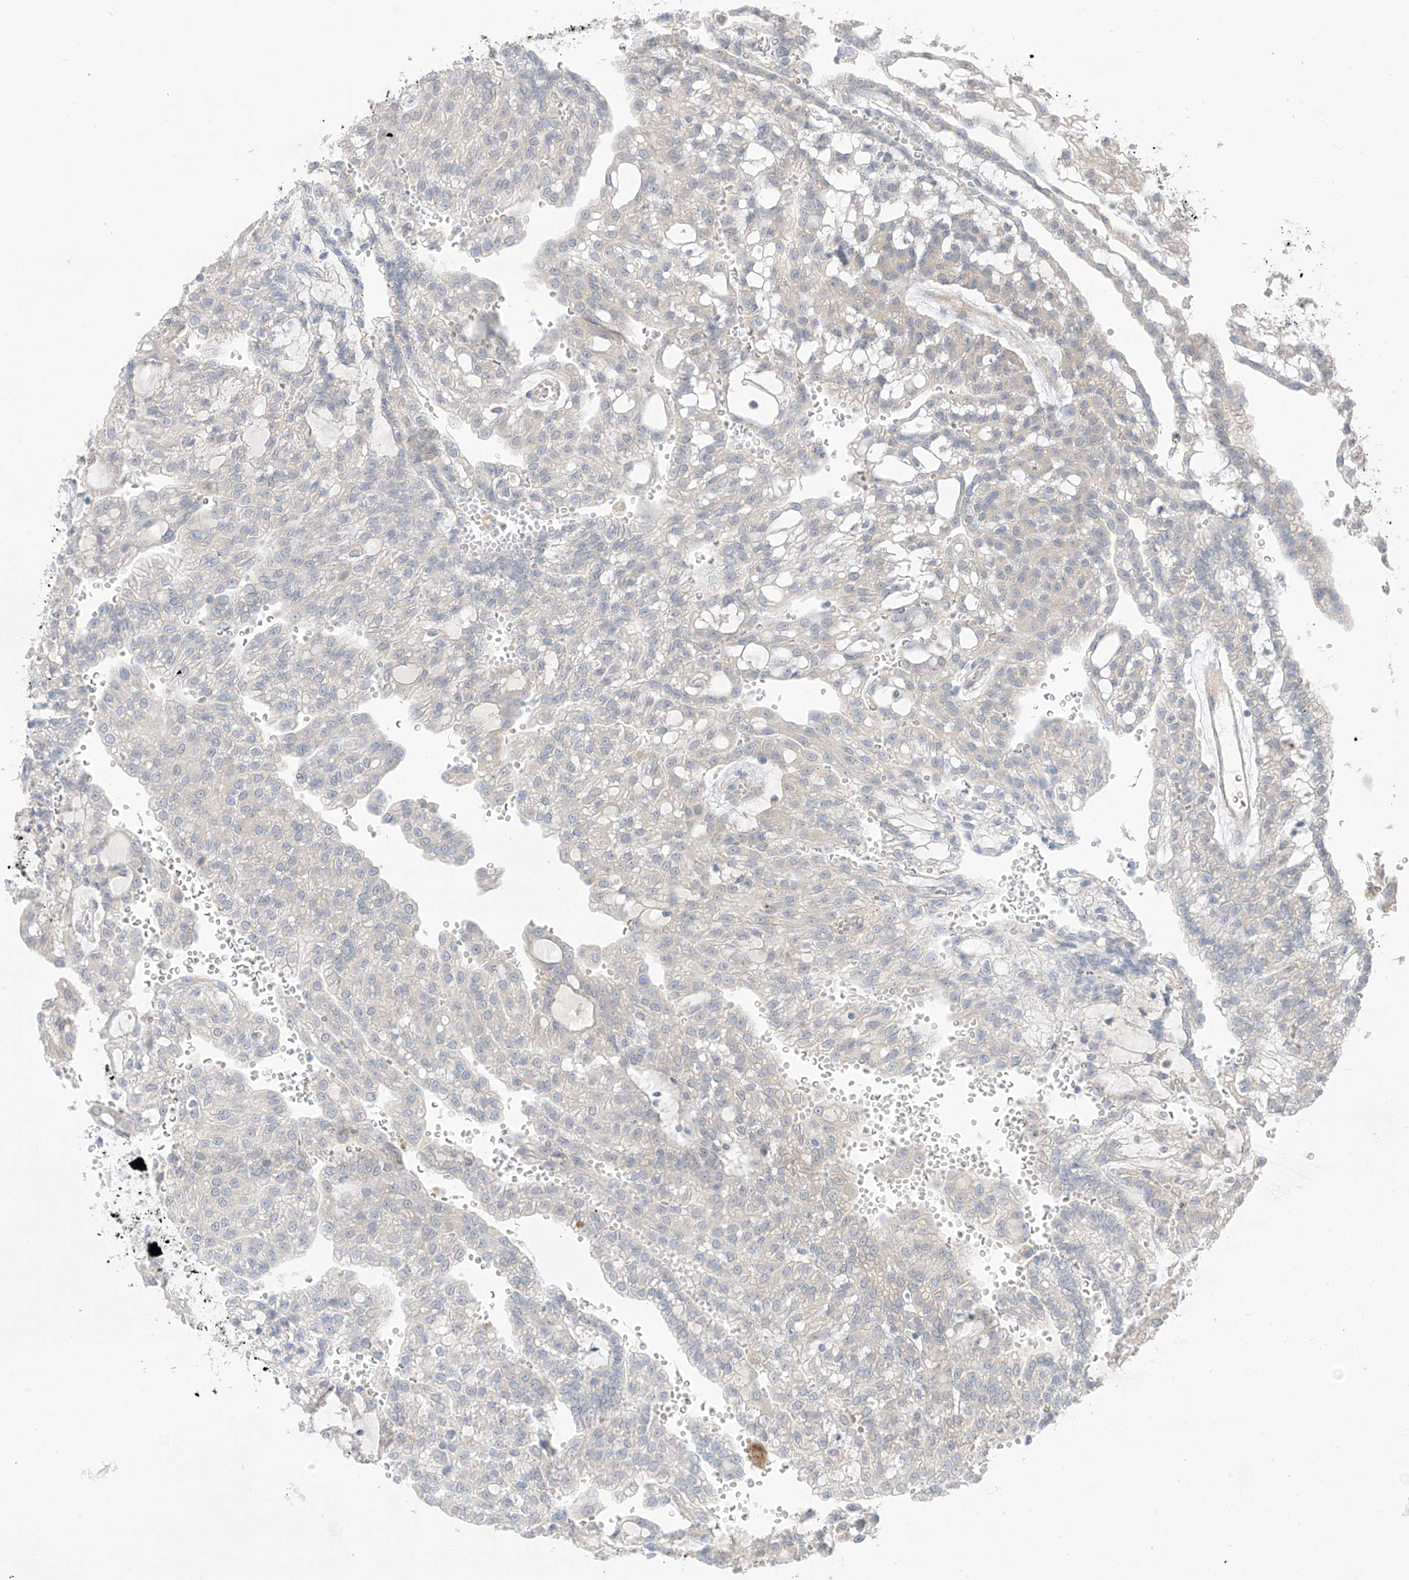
{"staining": {"intensity": "weak", "quantity": "<25%", "location": "cytoplasmic/membranous"}, "tissue": "renal cancer", "cell_type": "Tumor cells", "image_type": "cancer", "snomed": [{"axis": "morphology", "description": "Adenocarcinoma, NOS"}, {"axis": "topography", "description": "Kidney"}], "caption": "An immunohistochemistry (IHC) micrograph of adenocarcinoma (renal) is shown. There is no staining in tumor cells of adenocarcinoma (renal).", "gene": "NALCN", "patient": {"sex": "male", "age": 63}}